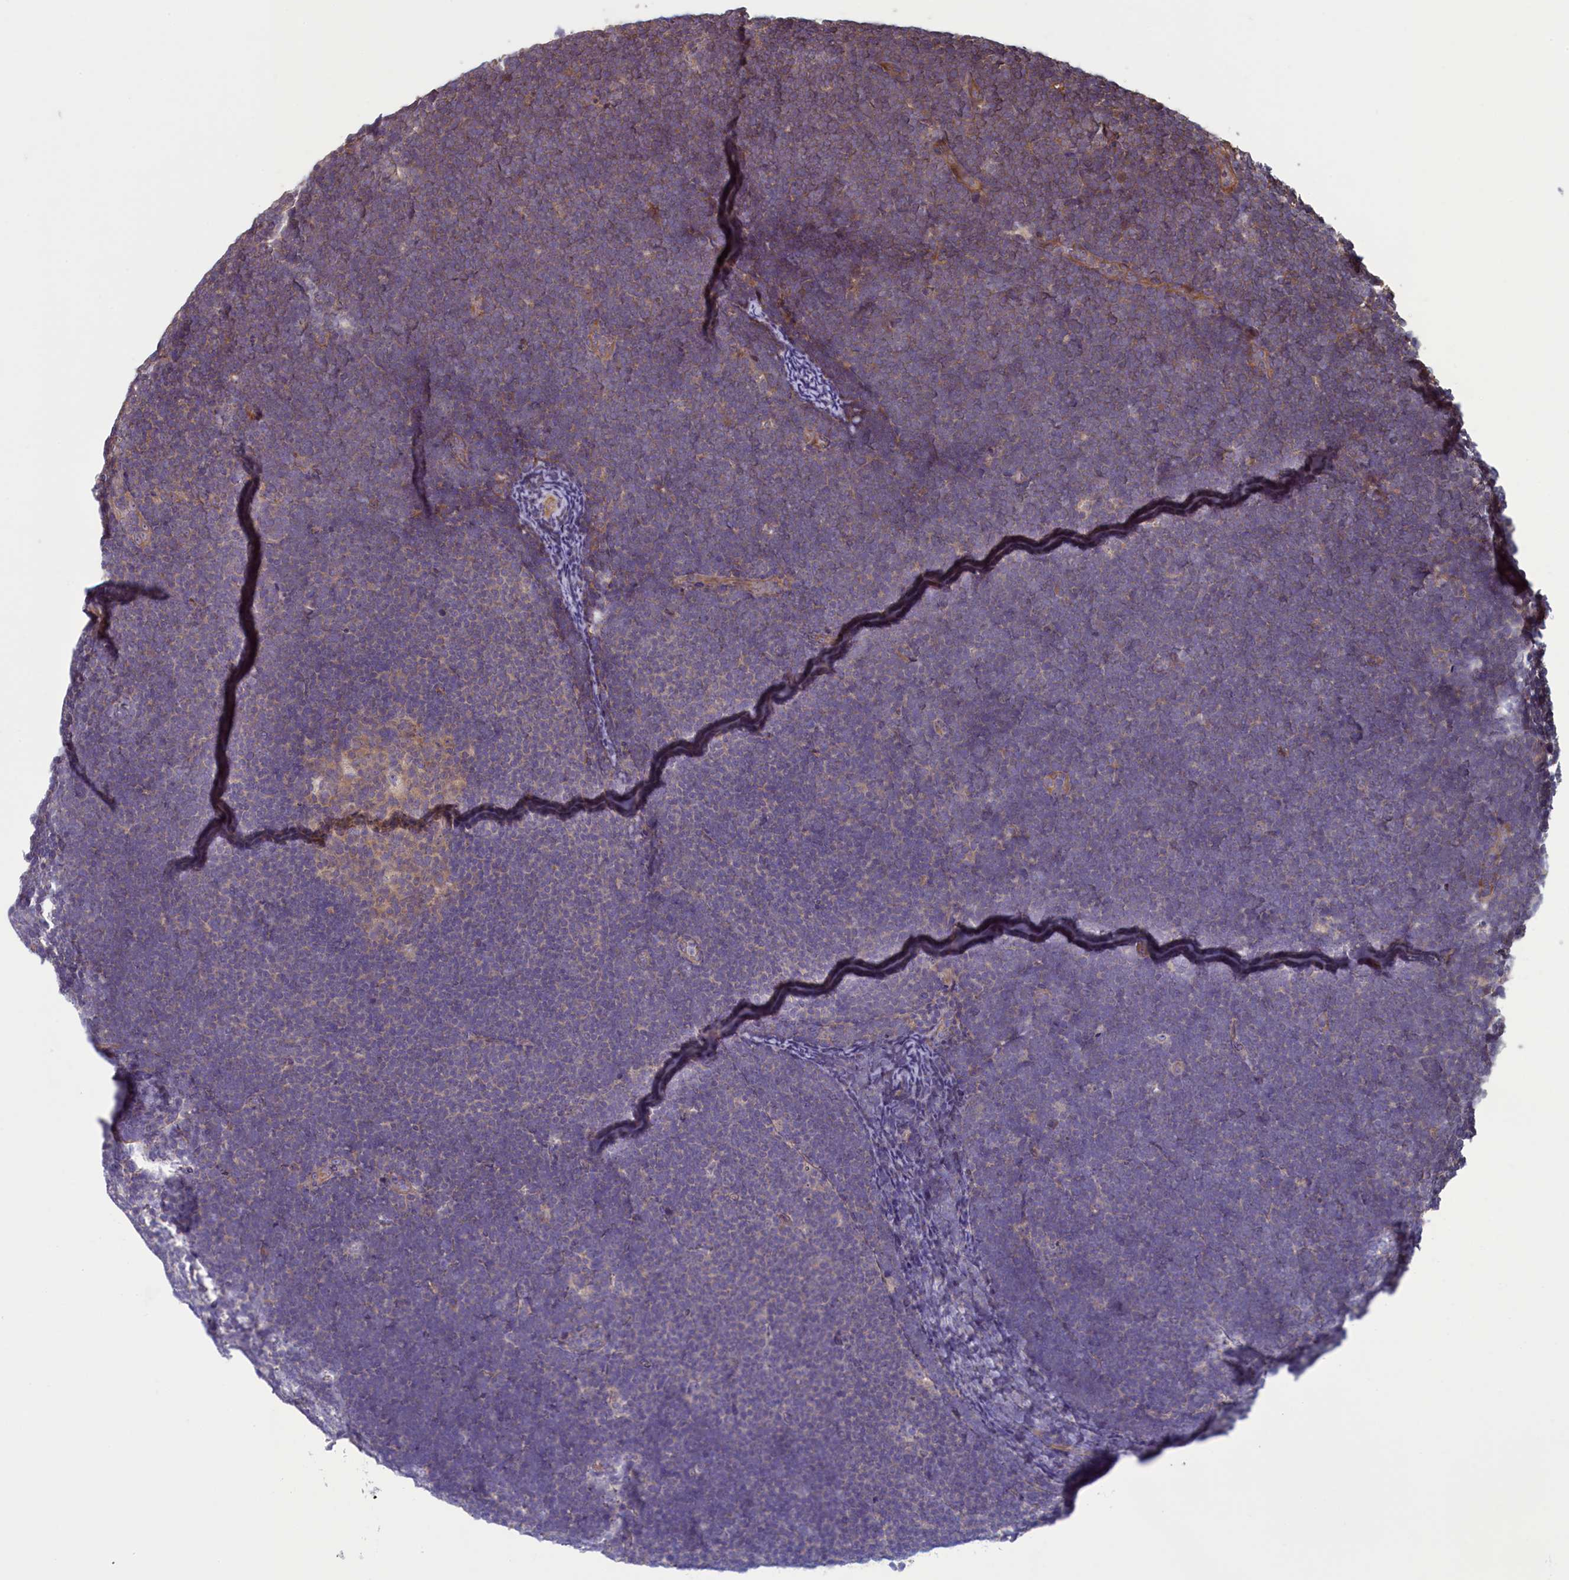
{"staining": {"intensity": "negative", "quantity": "none", "location": "none"}, "tissue": "lymphoma", "cell_type": "Tumor cells", "image_type": "cancer", "snomed": [{"axis": "morphology", "description": "Malignant lymphoma, non-Hodgkin's type, High grade"}, {"axis": "topography", "description": "Lymph node"}], "caption": "This photomicrograph is of lymphoma stained with IHC to label a protein in brown with the nuclei are counter-stained blue. There is no positivity in tumor cells.", "gene": "CIAO2B", "patient": {"sex": "male", "age": 13}}